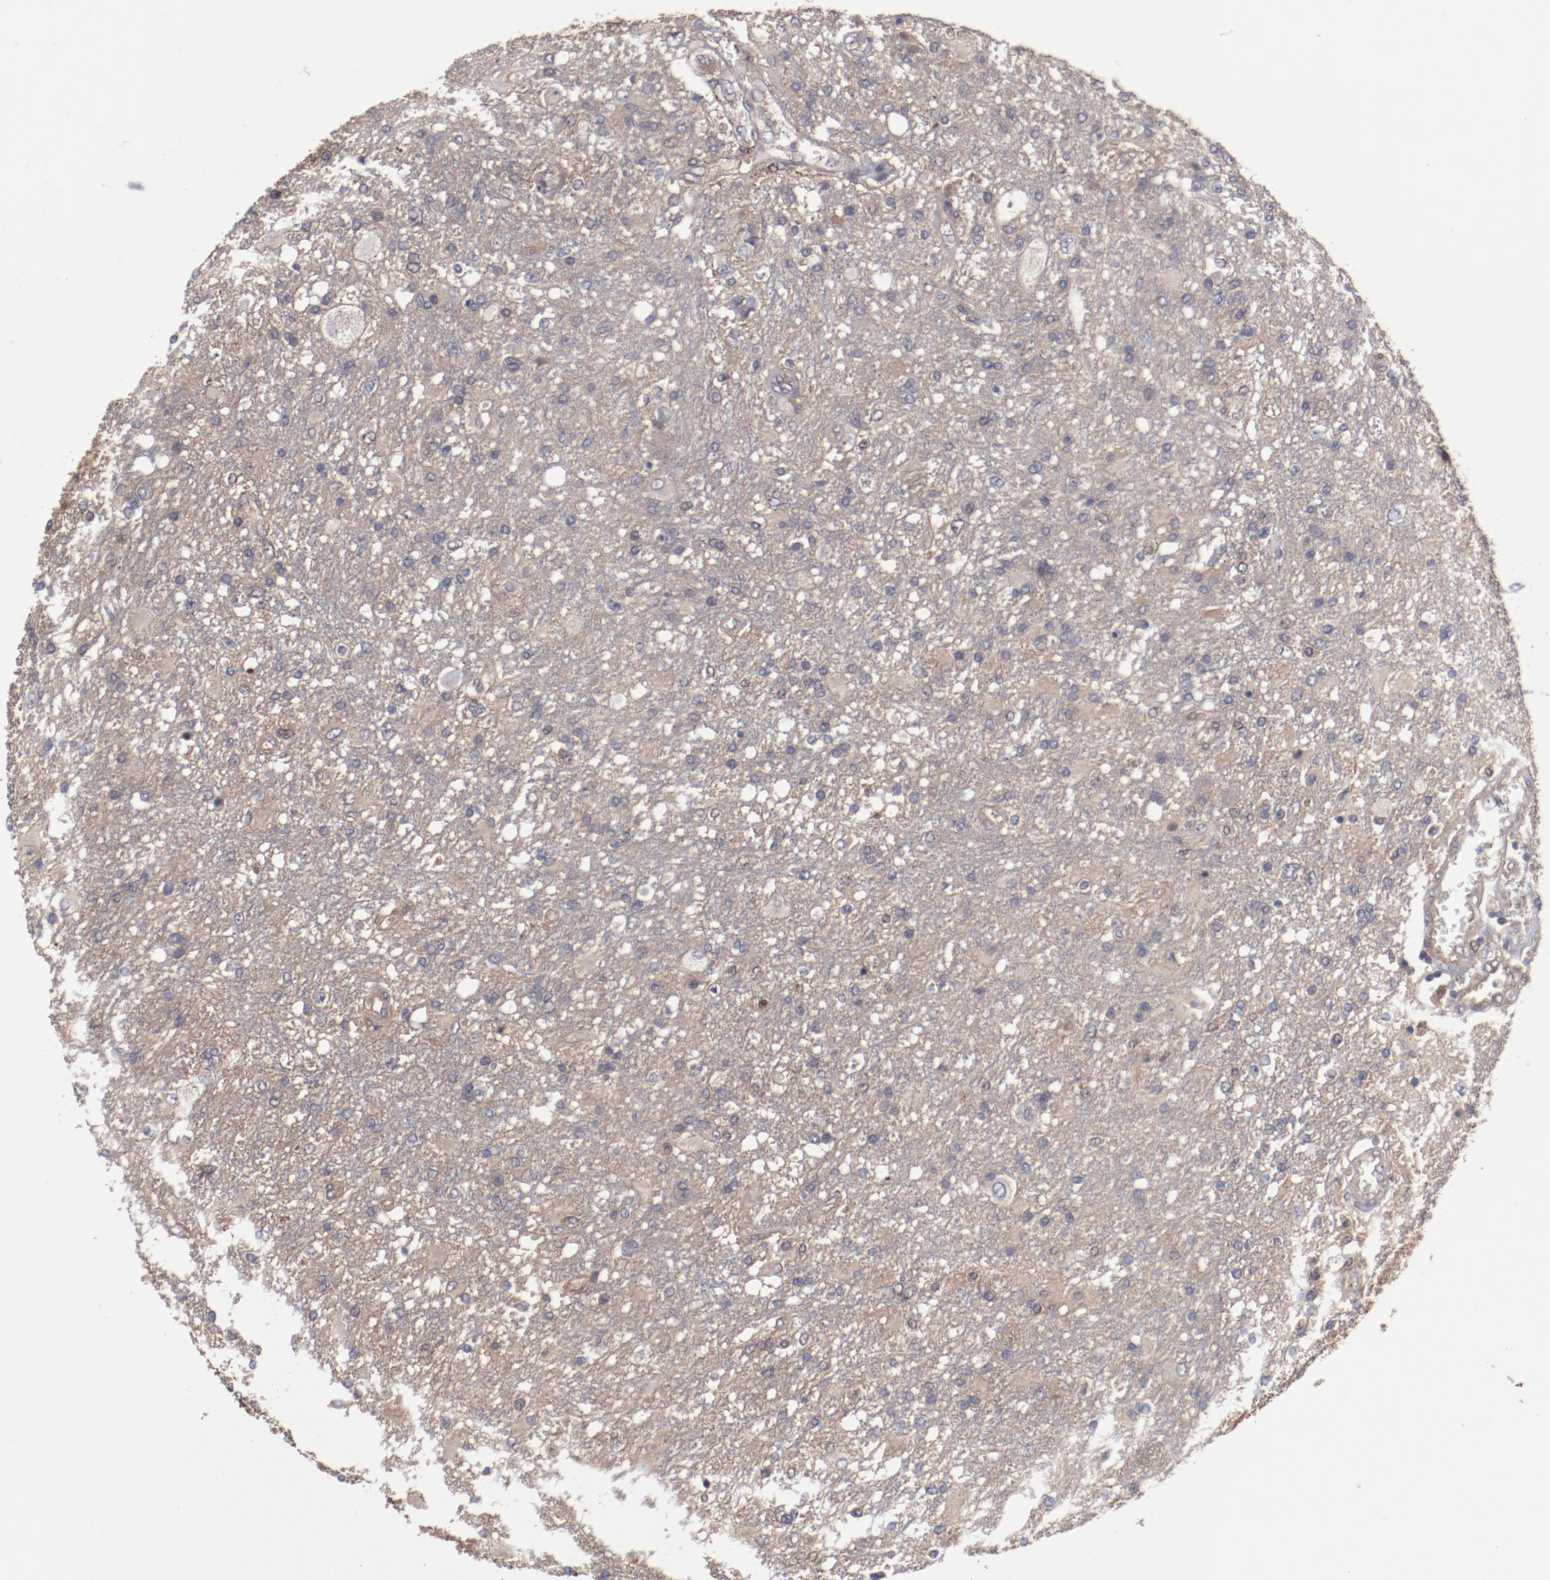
{"staining": {"intensity": "weak", "quantity": "<25%", "location": "cytoplasmic/membranous"}, "tissue": "glioma", "cell_type": "Tumor cells", "image_type": "cancer", "snomed": [{"axis": "morphology", "description": "Glioma, malignant, High grade"}, {"axis": "topography", "description": "Cerebral cortex"}], "caption": "Immunohistochemistry micrograph of high-grade glioma (malignant) stained for a protein (brown), which exhibits no positivity in tumor cells.", "gene": "DNAAF2", "patient": {"sex": "male", "age": 79}}